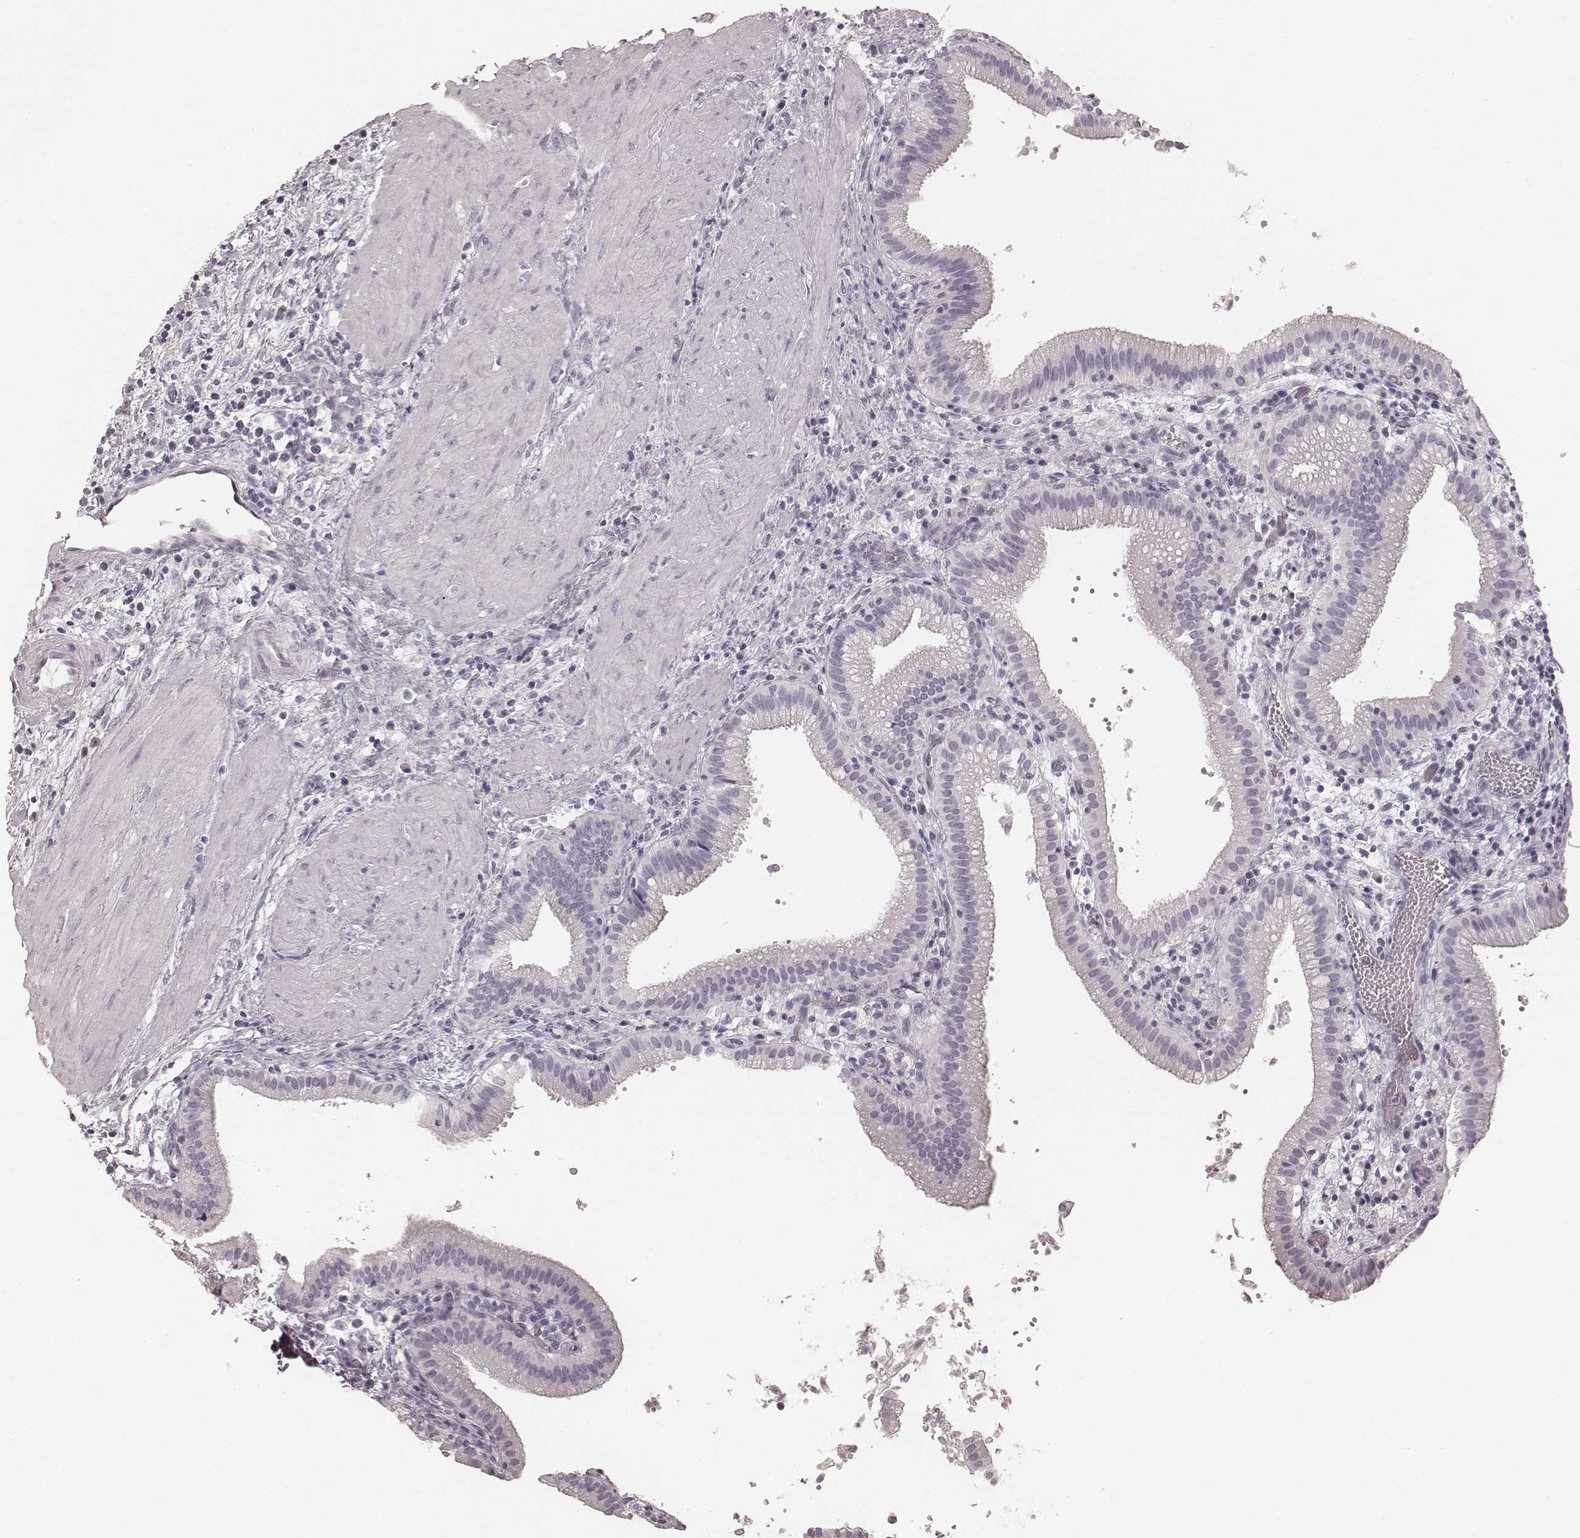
{"staining": {"intensity": "negative", "quantity": "none", "location": "none"}, "tissue": "gallbladder", "cell_type": "Glandular cells", "image_type": "normal", "snomed": [{"axis": "morphology", "description": "Normal tissue, NOS"}, {"axis": "topography", "description": "Gallbladder"}], "caption": "Gallbladder stained for a protein using IHC exhibits no positivity glandular cells.", "gene": "KRT26", "patient": {"sex": "male", "age": 42}}